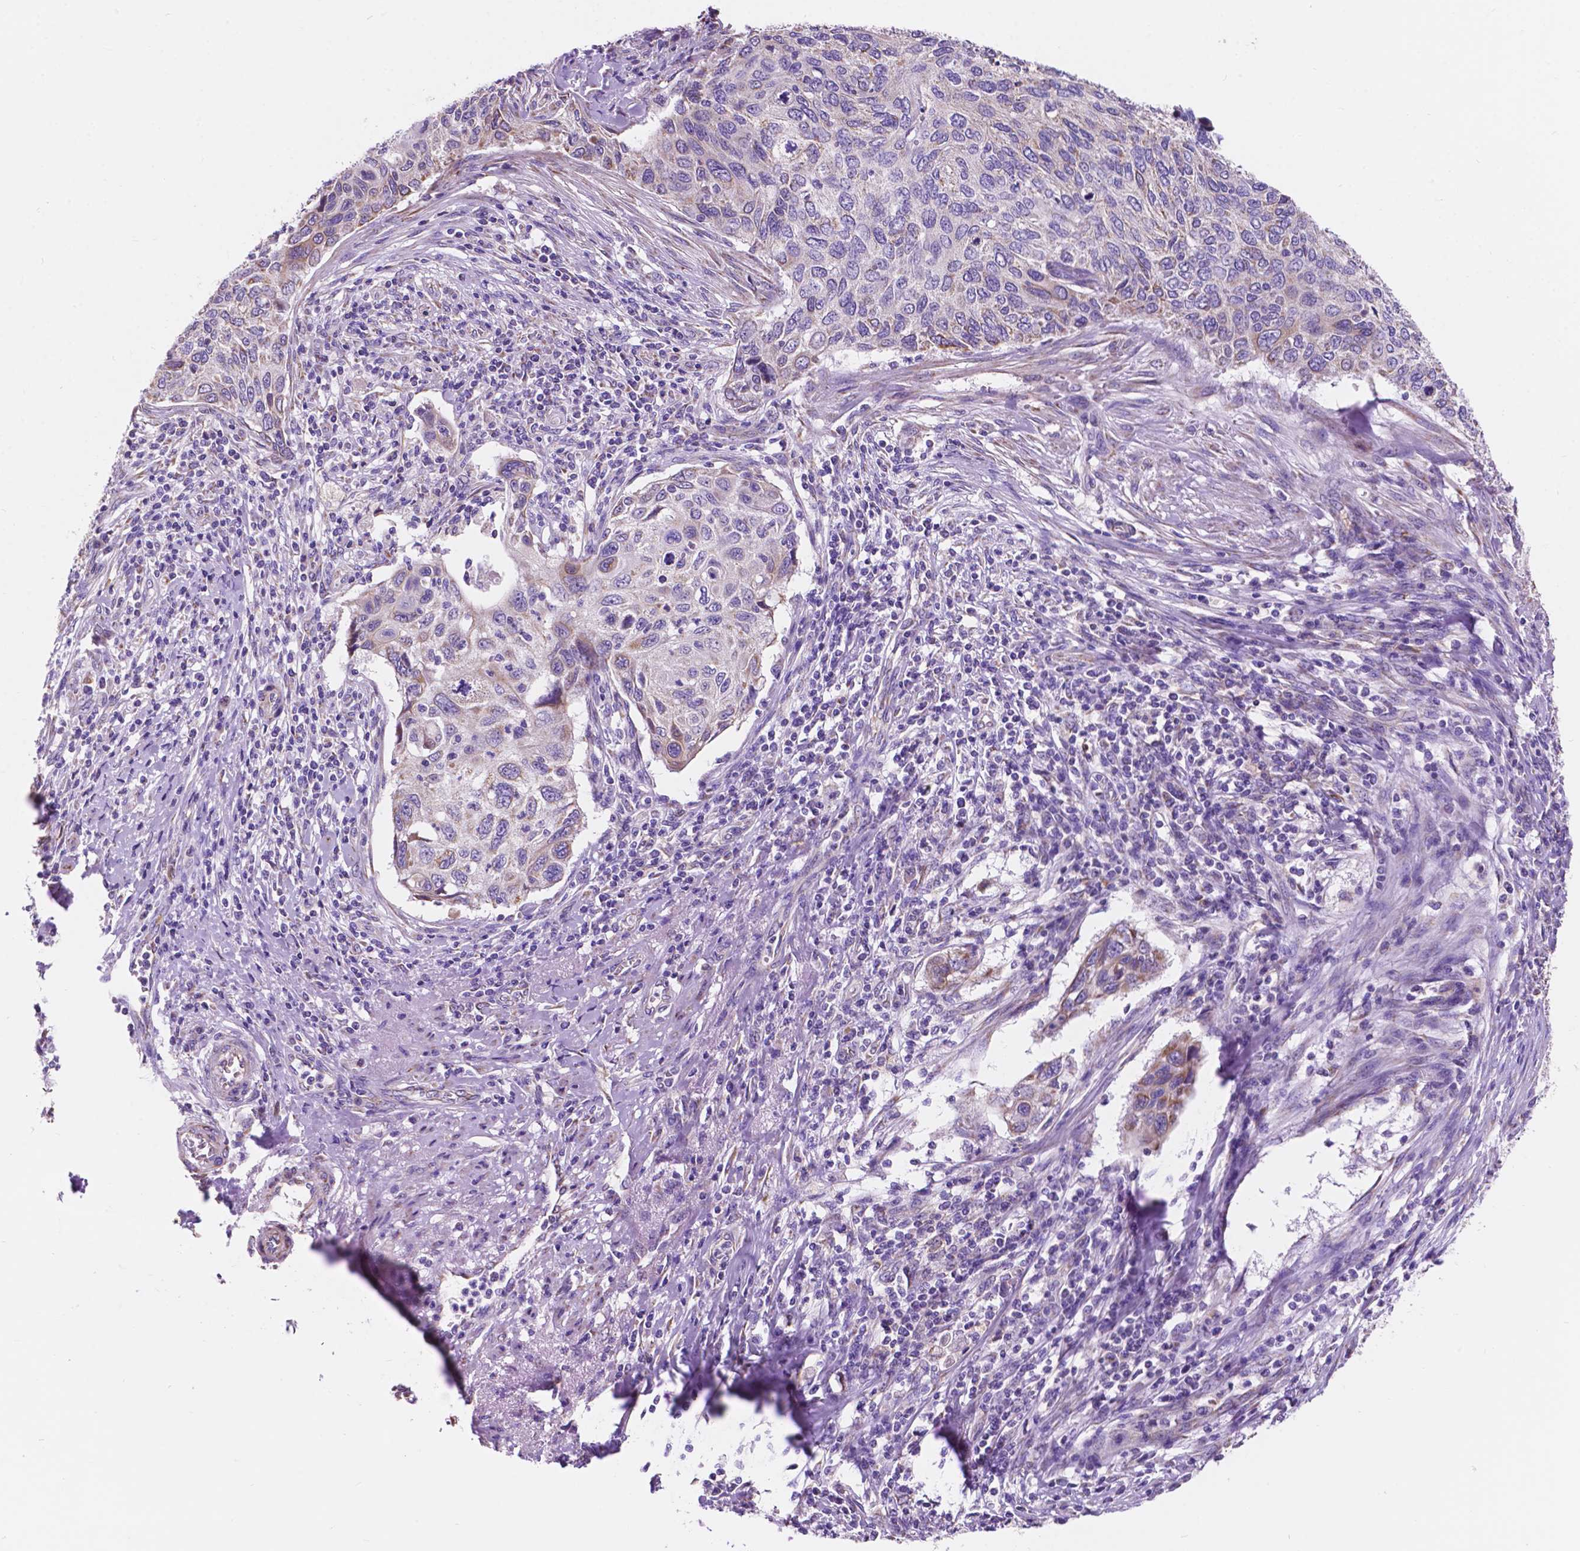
{"staining": {"intensity": "negative", "quantity": "none", "location": "none"}, "tissue": "cervical cancer", "cell_type": "Tumor cells", "image_type": "cancer", "snomed": [{"axis": "morphology", "description": "Squamous cell carcinoma, NOS"}, {"axis": "topography", "description": "Cervix"}], "caption": "Cervical cancer was stained to show a protein in brown. There is no significant staining in tumor cells. Brightfield microscopy of immunohistochemistry stained with DAB (3,3'-diaminobenzidine) (brown) and hematoxylin (blue), captured at high magnification.", "gene": "TRPV5", "patient": {"sex": "female", "age": 70}}